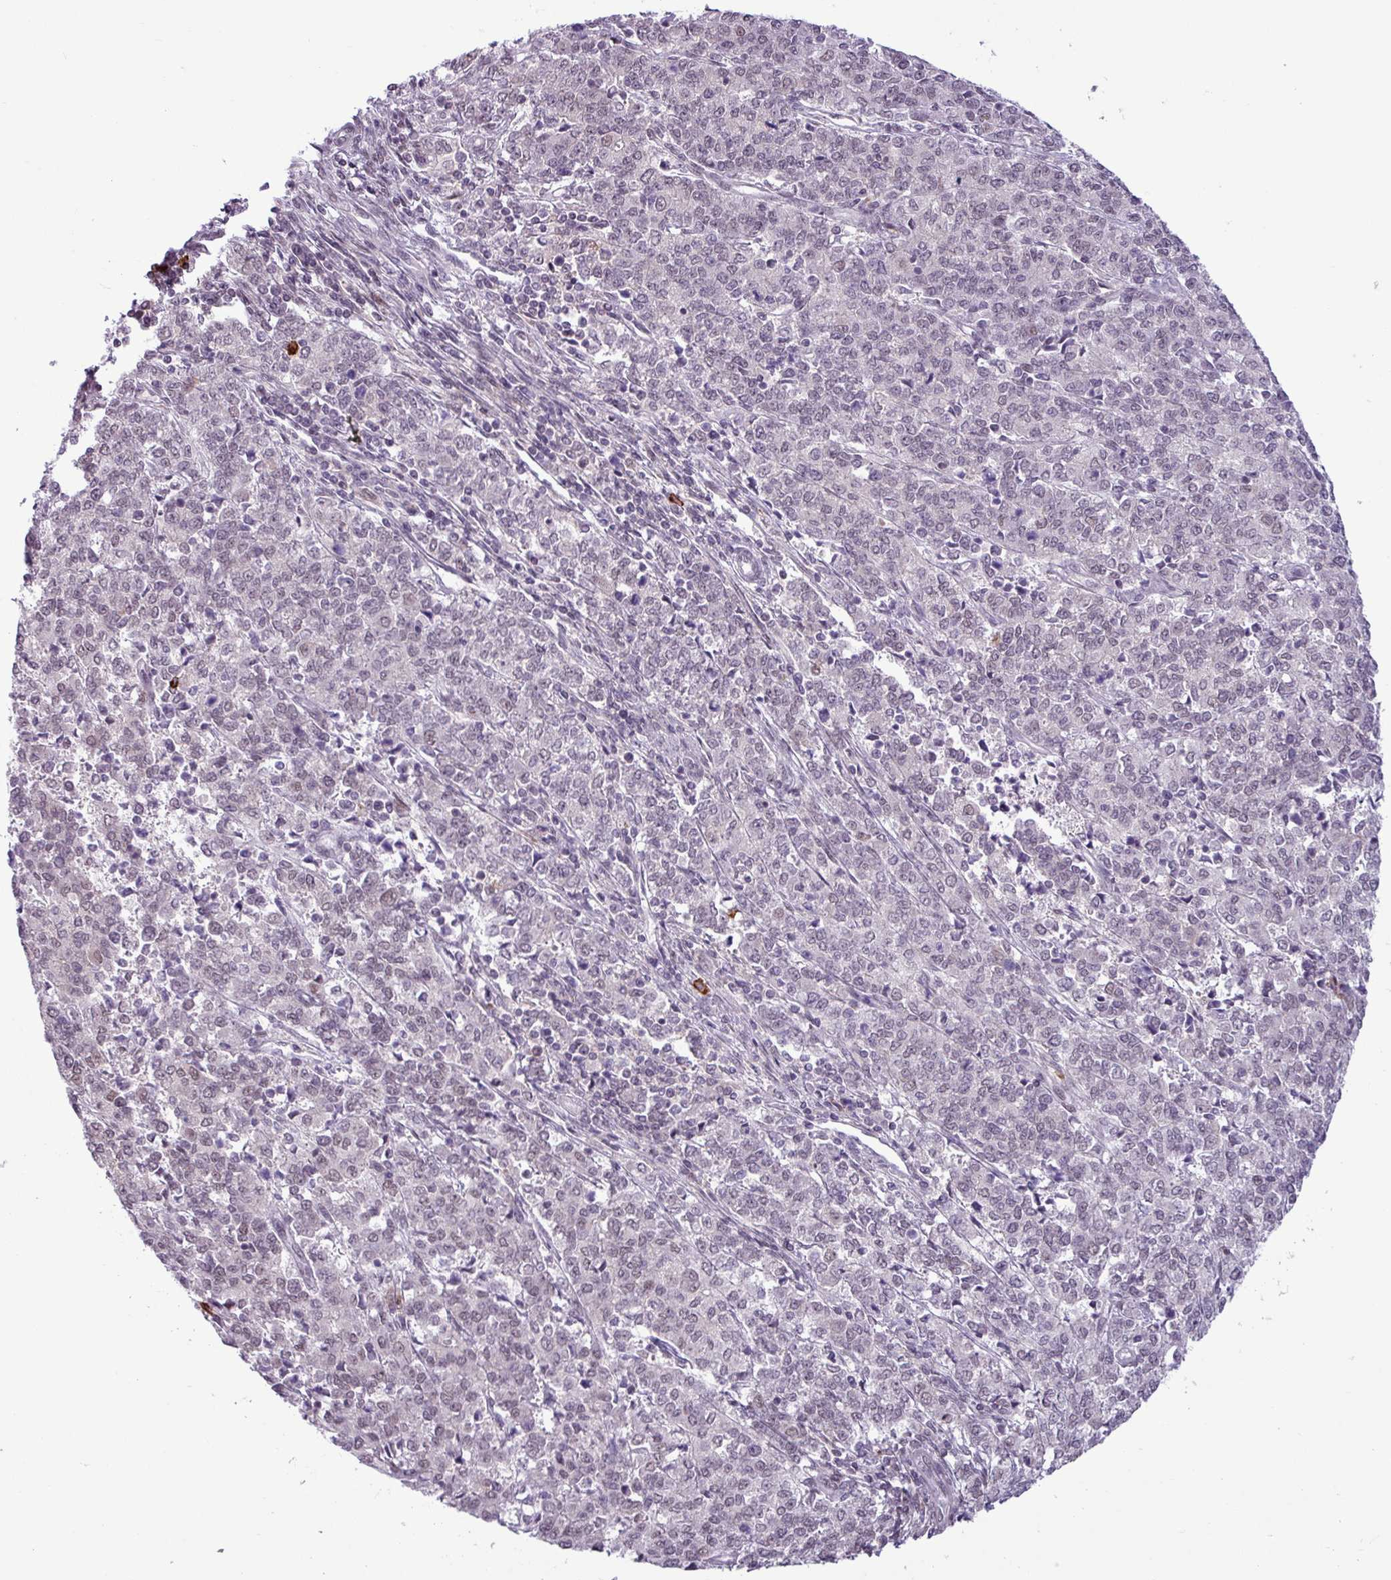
{"staining": {"intensity": "weak", "quantity": "25%-75%", "location": "nuclear"}, "tissue": "endometrial cancer", "cell_type": "Tumor cells", "image_type": "cancer", "snomed": [{"axis": "morphology", "description": "Adenocarcinoma, NOS"}, {"axis": "topography", "description": "Endometrium"}], "caption": "Human endometrial adenocarcinoma stained for a protein (brown) shows weak nuclear positive expression in about 25%-75% of tumor cells.", "gene": "NOTCH2", "patient": {"sex": "female", "age": 50}}